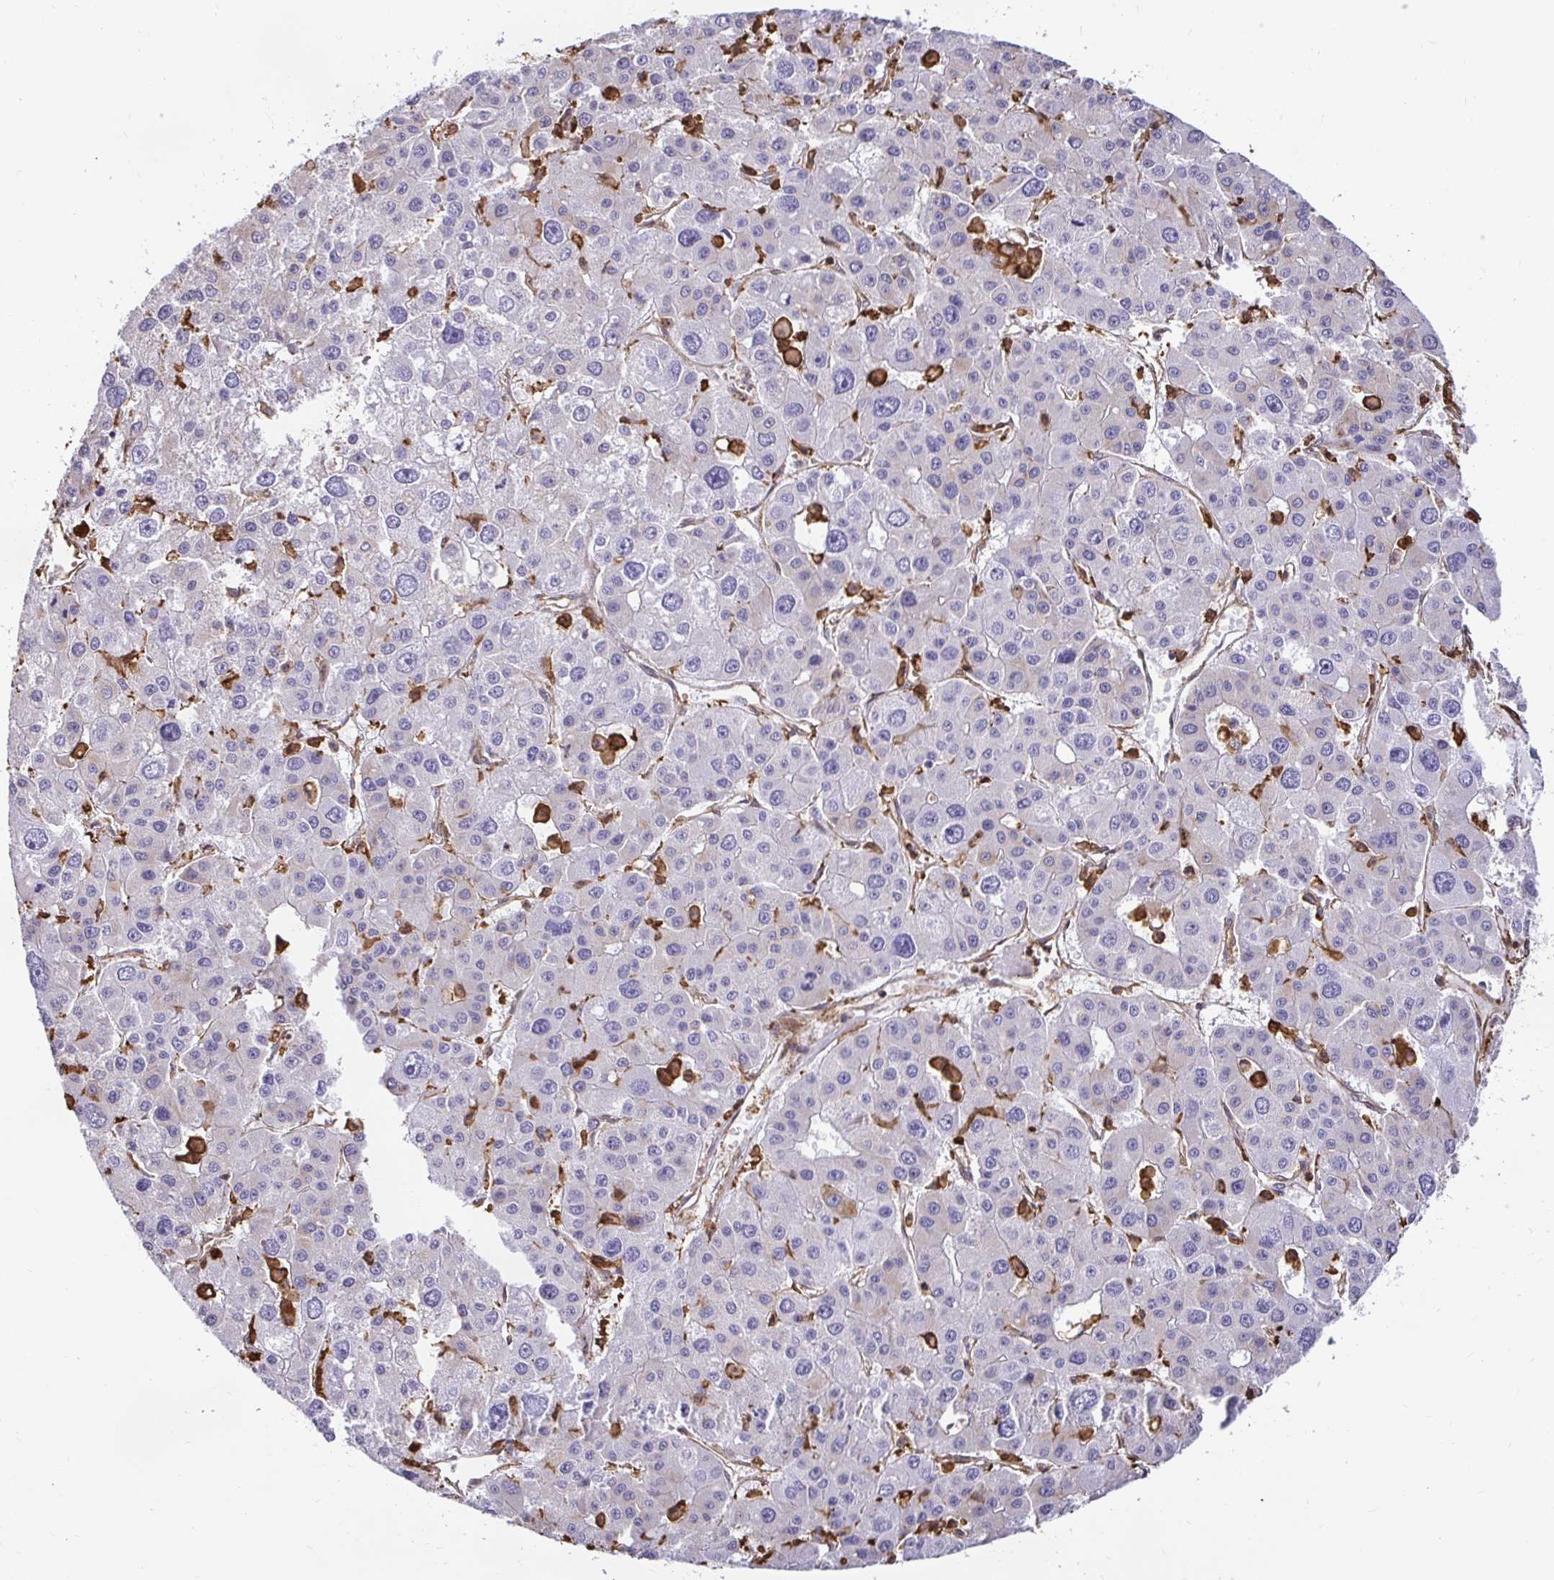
{"staining": {"intensity": "negative", "quantity": "none", "location": "none"}, "tissue": "liver cancer", "cell_type": "Tumor cells", "image_type": "cancer", "snomed": [{"axis": "morphology", "description": "Carcinoma, Hepatocellular, NOS"}, {"axis": "topography", "description": "Liver"}], "caption": "This is a micrograph of IHC staining of liver cancer (hepatocellular carcinoma), which shows no expression in tumor cells. (Brightfield microscopy of DAB immunohistochemistry at high magnification).", "gene": "GSN", "patient": {"sex": "male", "age": 73}}